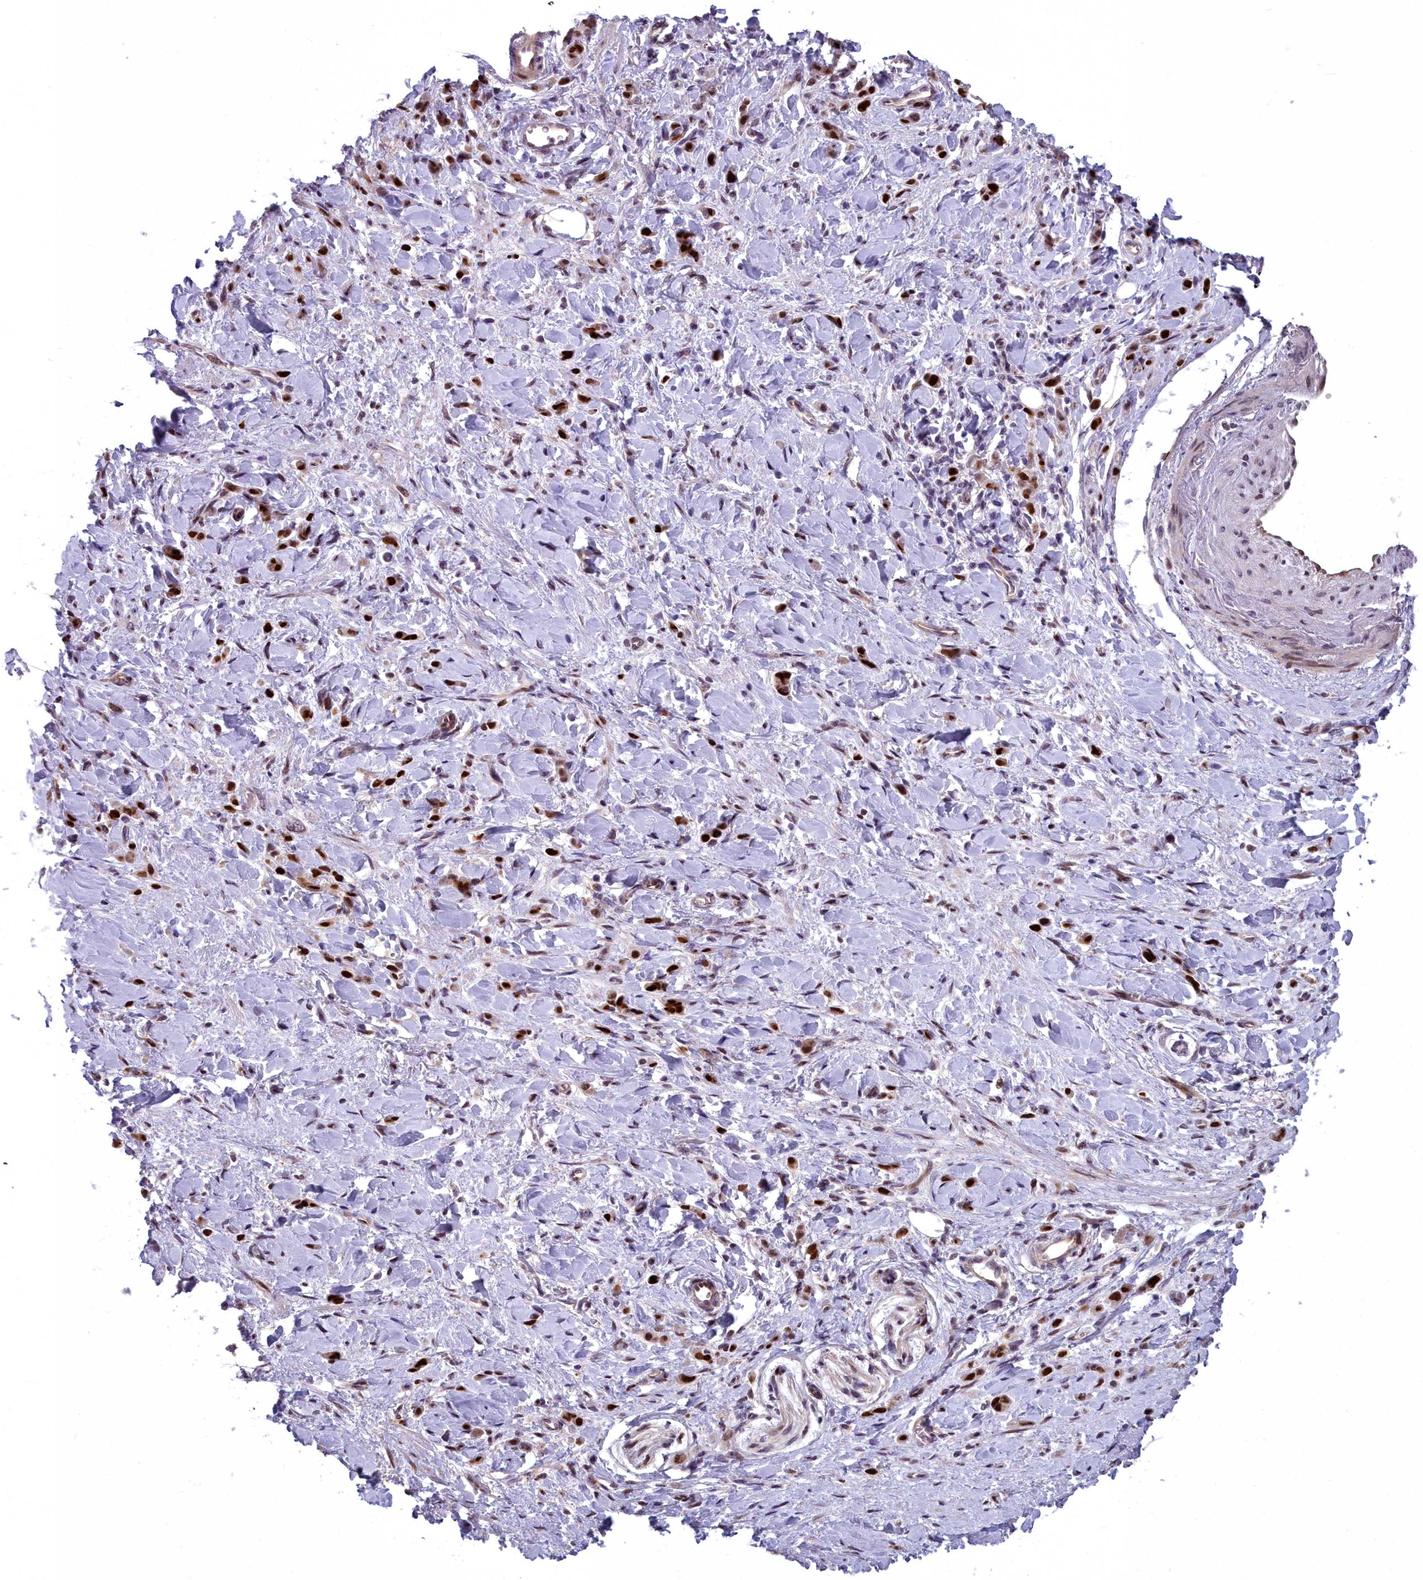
{"staining": {"intensity": "strong", "quantity": ">75%", "location": "nuclear"}, "tissue": "stomach cancer", "cell_type": "Tumor cells", "image_type": "cancer", "snomed": [{"axis": "morphology", "description": "Normal tissue, NOS"}, {"axis": "morphology", "description": "Adenocarcinoma, NOS"}, {"axis": "topography", "description": "Stomach"}], "caption": "Tumor cells display high levels of strong nuclear staining in approximately >75% of cells in human adenocarcinoma (stomach). (DAB (3,3'-diaminobenzidine) IHC with brightfield microscopy, high magnification).", "gene": "AP1M1", "patient": {"sex": "male", "age": 82}}